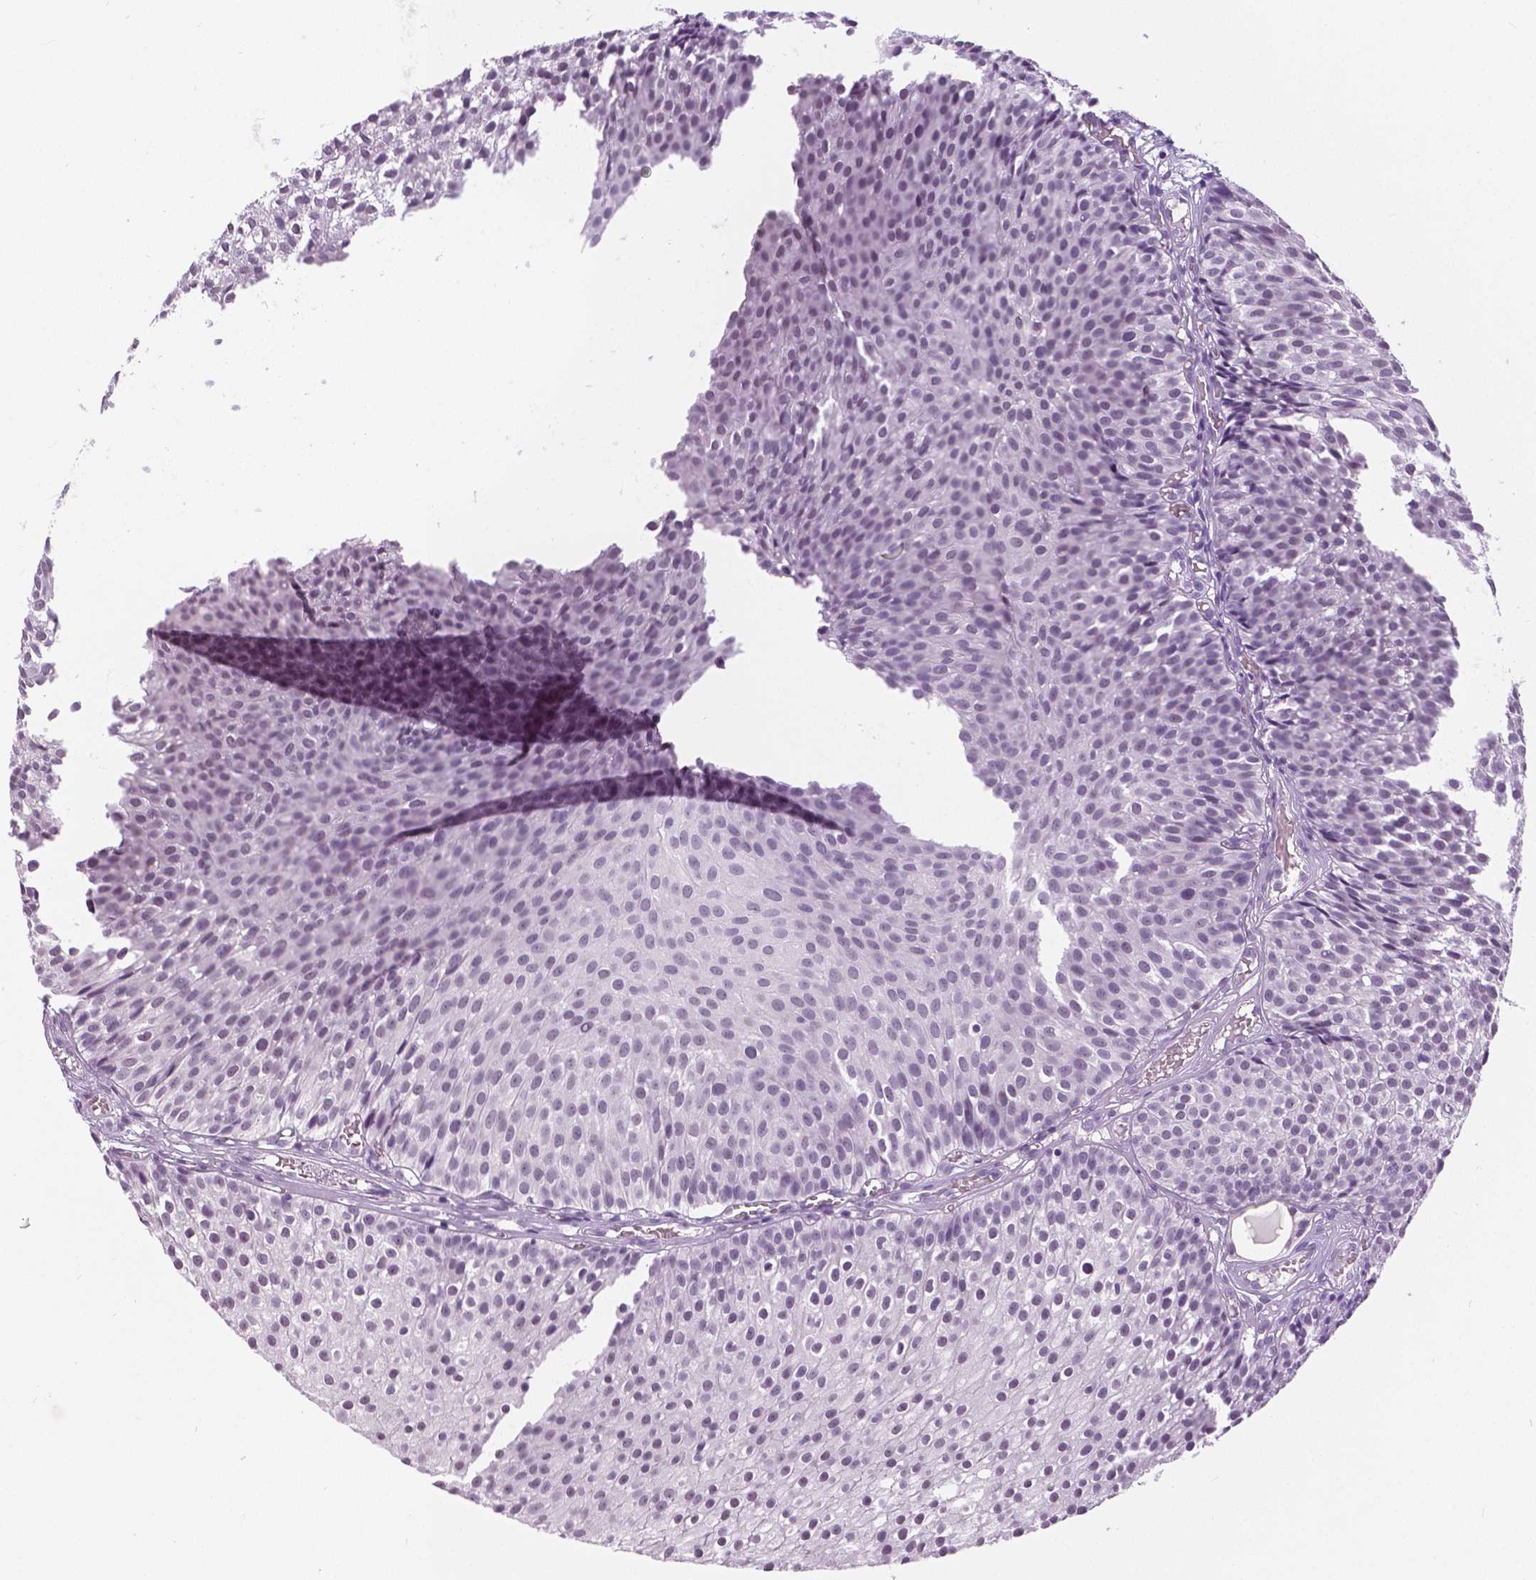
{"staining": {"intensity": "negative", "quantity": "none", "location": "none"}, "tissue": "urothelial cancer", "cell_type": "Tumor cells", "image_type": "cancer", "snomed": [{"axis": "morphology", "description": "Urothelial carcinoma, Low grade"}, {"axis": "topography", "description": "Urinary bladder"}], "caption": "Urothelial cancer stained for a protein using immunohistochemistry demonstrates no positivity tumor cells.", "gene": "MYOM1", "patient": {"sex": "male", "age": 63}}